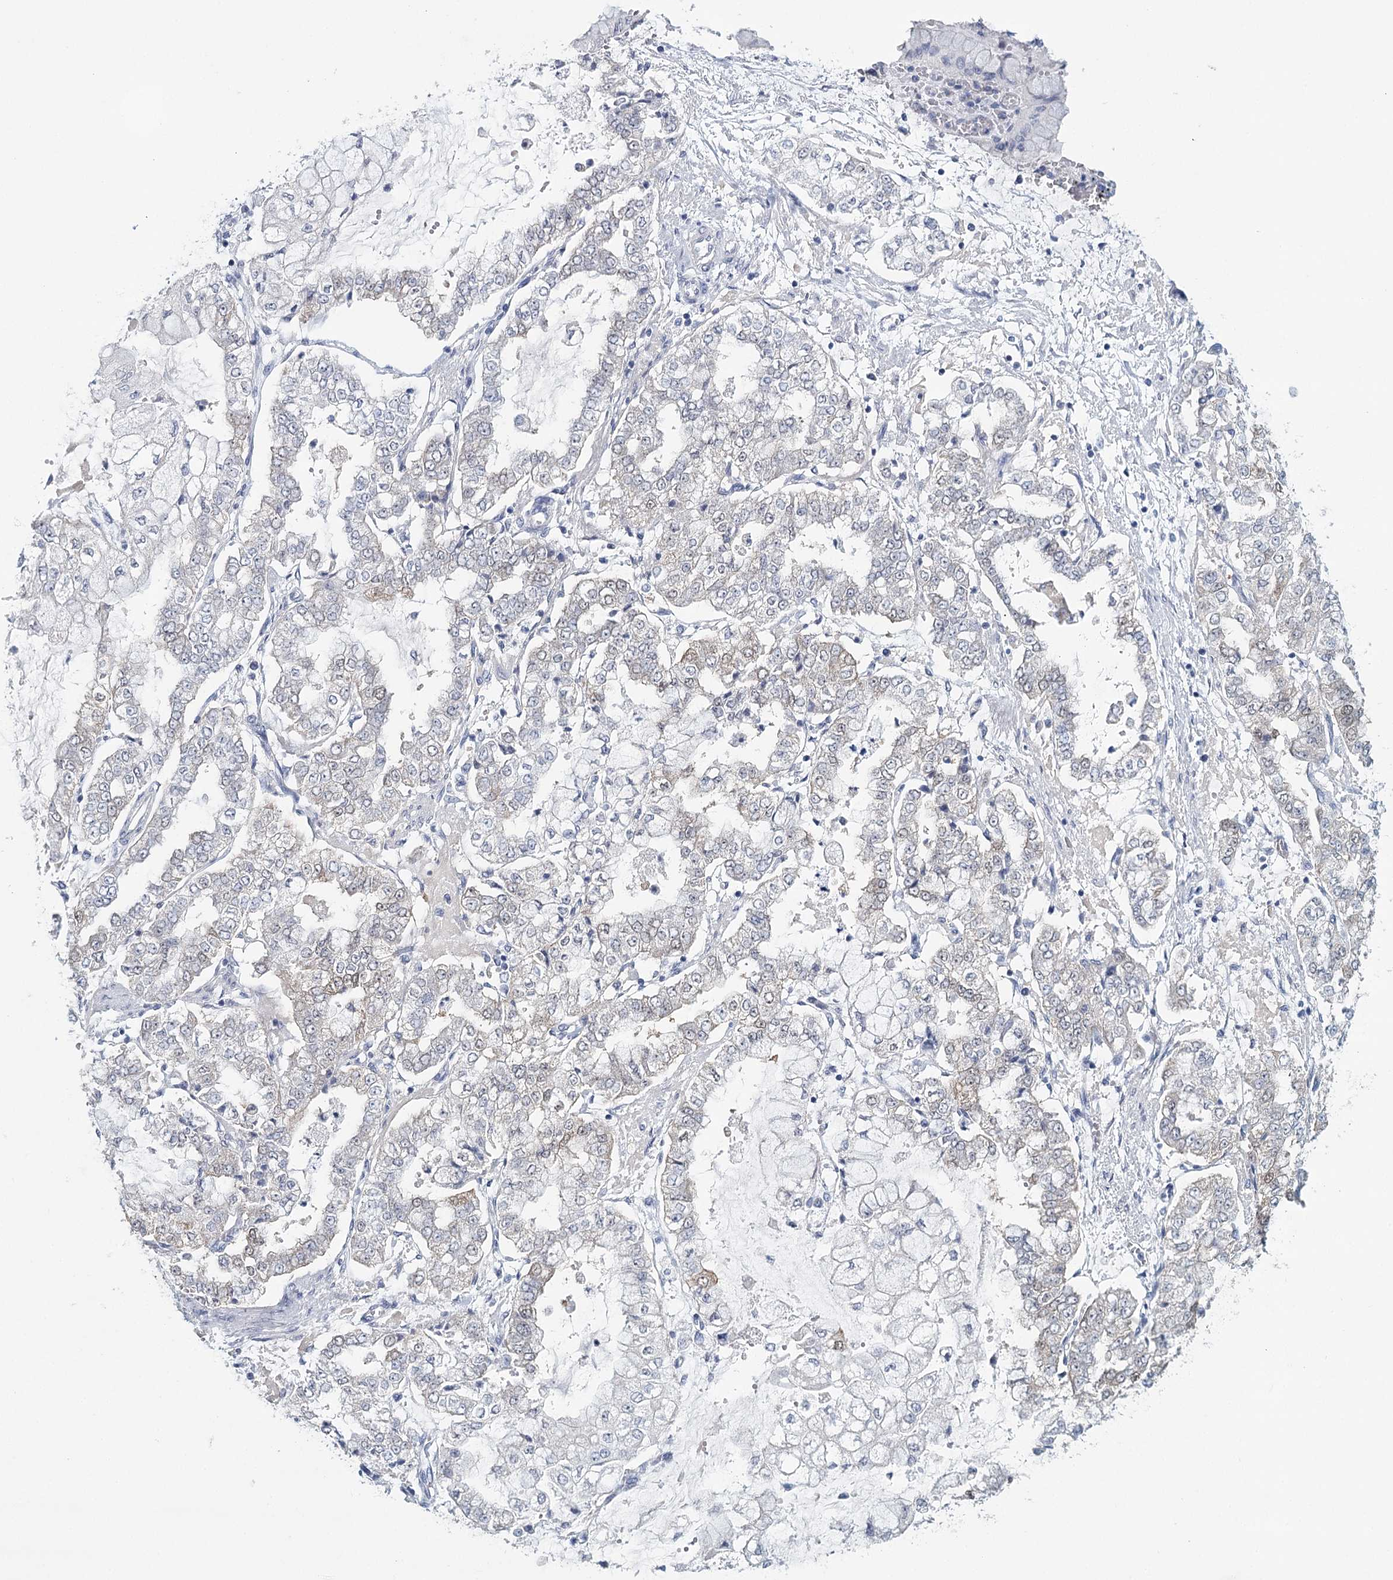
{"staining": {"intensity": "weak", "quantity": "<25%", "location": "cytoplasmic/membranous"}, "tissue": "stomach cancer", "cell_type": "Tumor cells", "image_type": "cancer", "snomed": [{"axis": "morphology", "description": "Adenocarcinoma, NOS"}, {"axis": "topography", "description": "Stomach"}], "caption": "An image of human adenocarcinoma (stomach) is negative for staining in tumor cells.", "gene": "HSPA4L", "patient": {"sex": "male", "age": 76}}